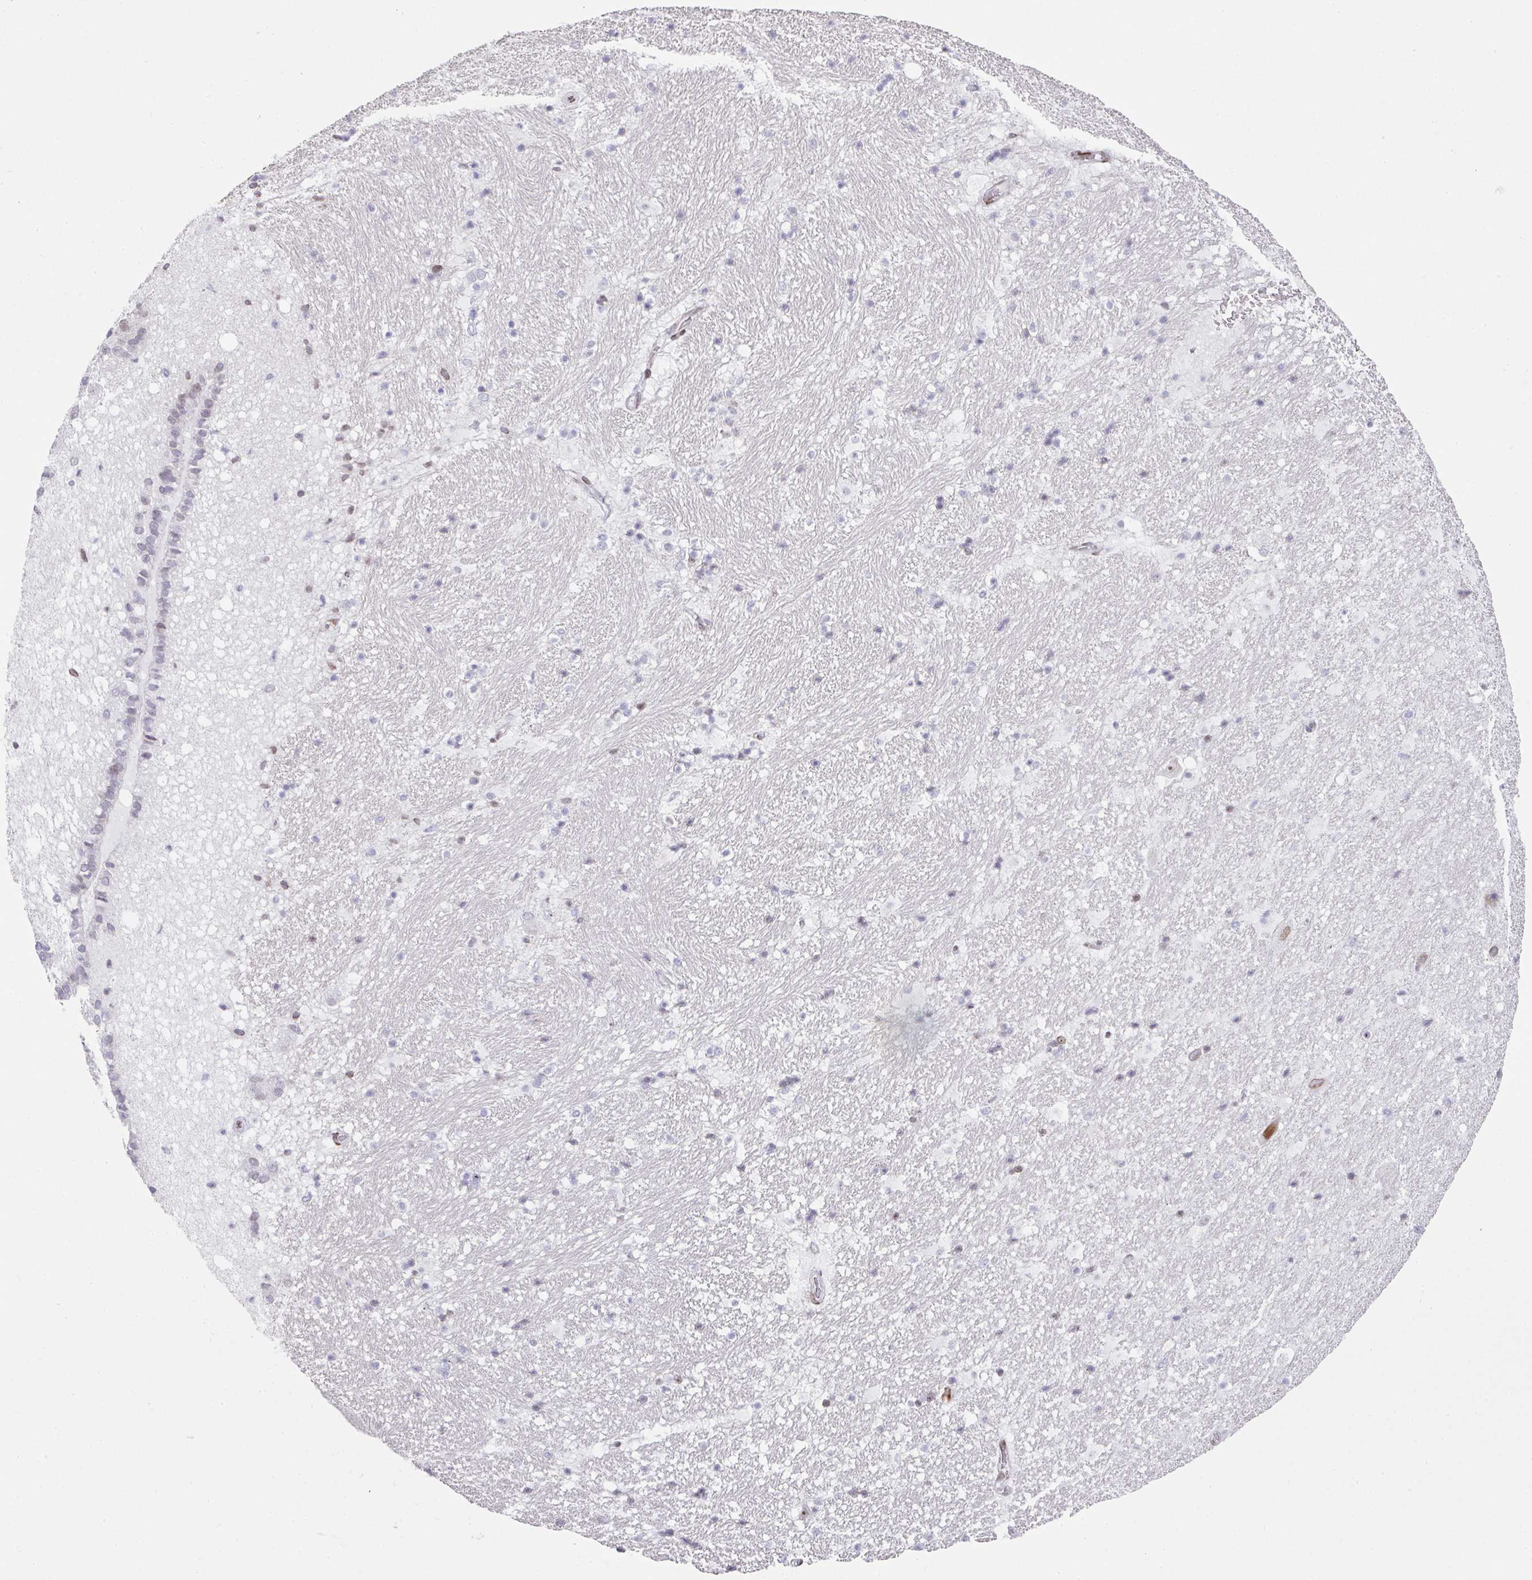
{"staining": {"intensity": "negative", "quantity": "none", "location": "none"}, "tissue": "hippocampus", "cell_type": "Glial cells", "image_type": "normal", "snomed": [{"axis": "morphology", "description": "Normal tissue, NOS"}, {"axis": "topography", "description": "Hippocampus"}], "caption": "Micrograph shows no significant protein staining in glial cells of benign hippocampus. (Stains: DAB immunohistochemistry with hematoxylin counter stain, Microscopy: brightfield microscopy at high magnification).", "gene": "PLK1", "patient": {"sex": "male", "age": 37}}